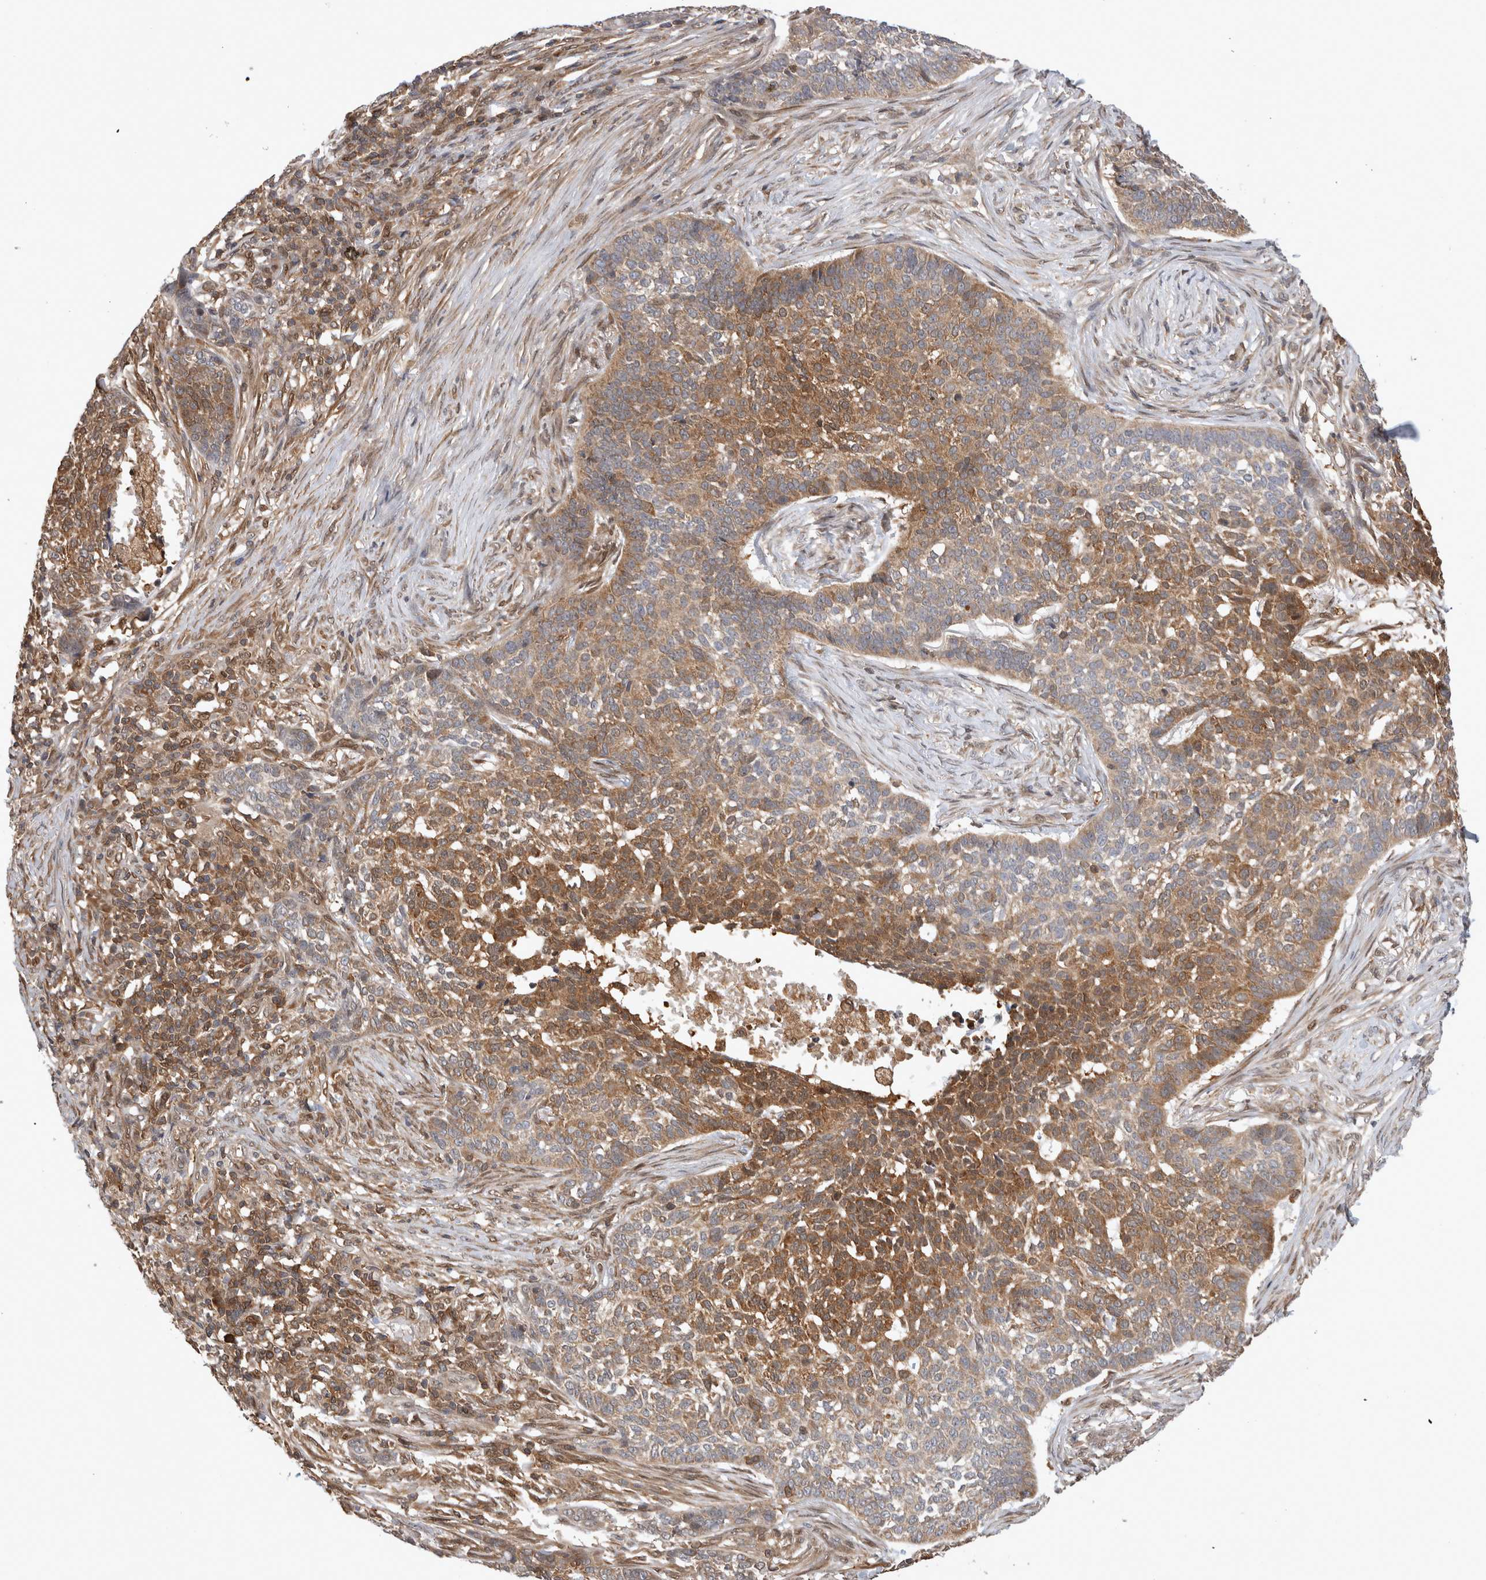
{"staining": {"intensity": "moderate", "quantity": ">75%", "location": "cytoplasmic/membranous"}, "tissue": "skin cancer", "cell_type": "Tumor cells", "image_type": "cancer", "snomed": [{"axis": "morphology", "description": "Basal cell carcinoma"}, {"axis": "topography", "description": "Skin"}], "caption": "A photomicrograph of skin cancer (basal cell carcinoma) stained for a protein reveals moderate cytoplasmic/membranous brown staining in tumor cells.", "gene": "ASTN2", "patient": {"sex": "male", "age": 85}}